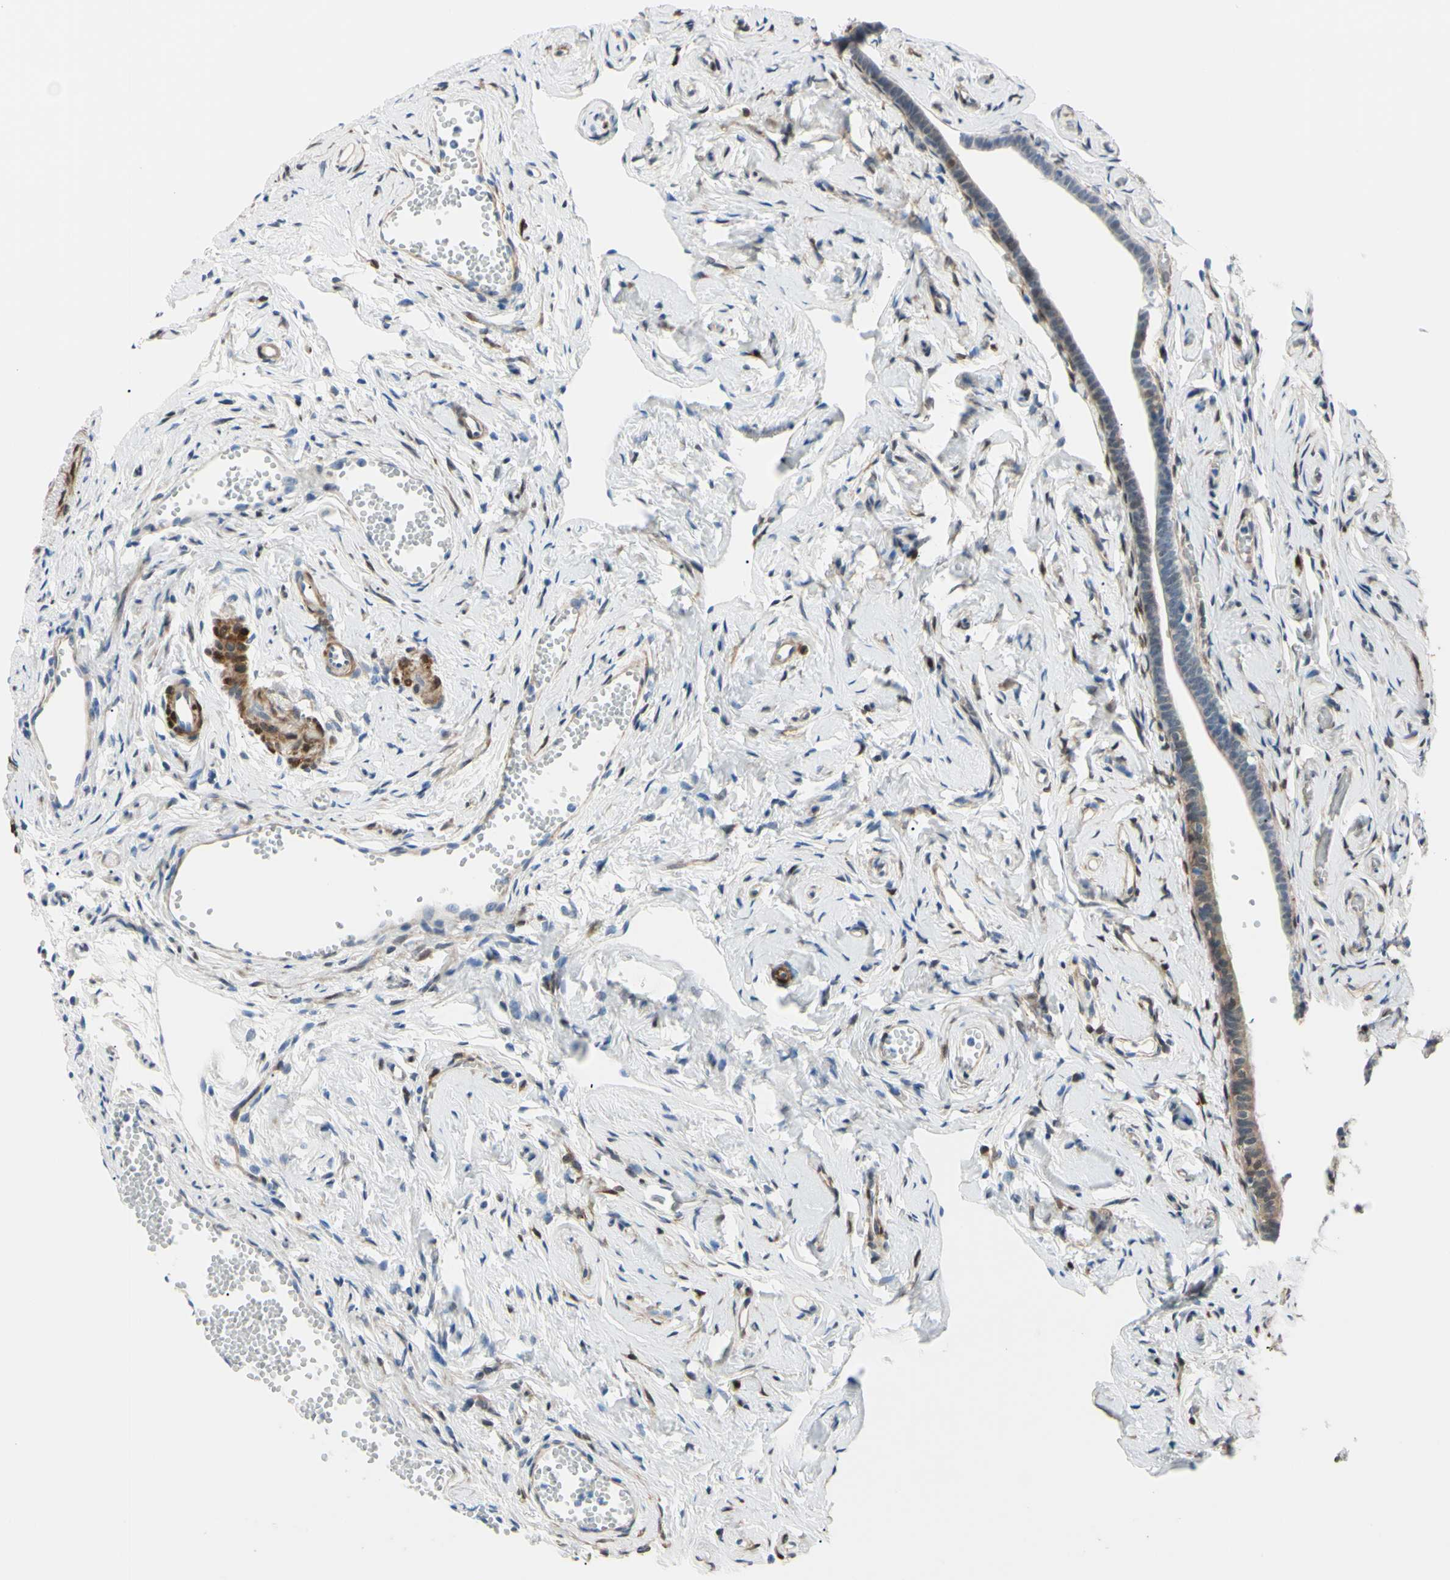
{"staining": {"intensity": "weak", "quantity": "25%-75%", "location": "cytoplasmic/membranous"}, "tissue": "fallopian tube", "cell_type": "Glandular cells", "image_type": "normal", "snomed": [{"axis": "morphology", "description": "Normal tissue, NOS"}, {"axis": "topography", "description": "Fallopian tube"}], "caption": "Protein staining of unremarkable fallopian tube demonstrates weak cytoplasmic/membranous staining in about 25%-75% of glandular cells. The staining is performed using DAB (3,3'-diaminobenzidine) brown chromogen to label protein expression. The nuclei are counter-stained blue using hematoxylin.", "gene": "NOL3", "patient": {"sex": "female", "age": 71}}